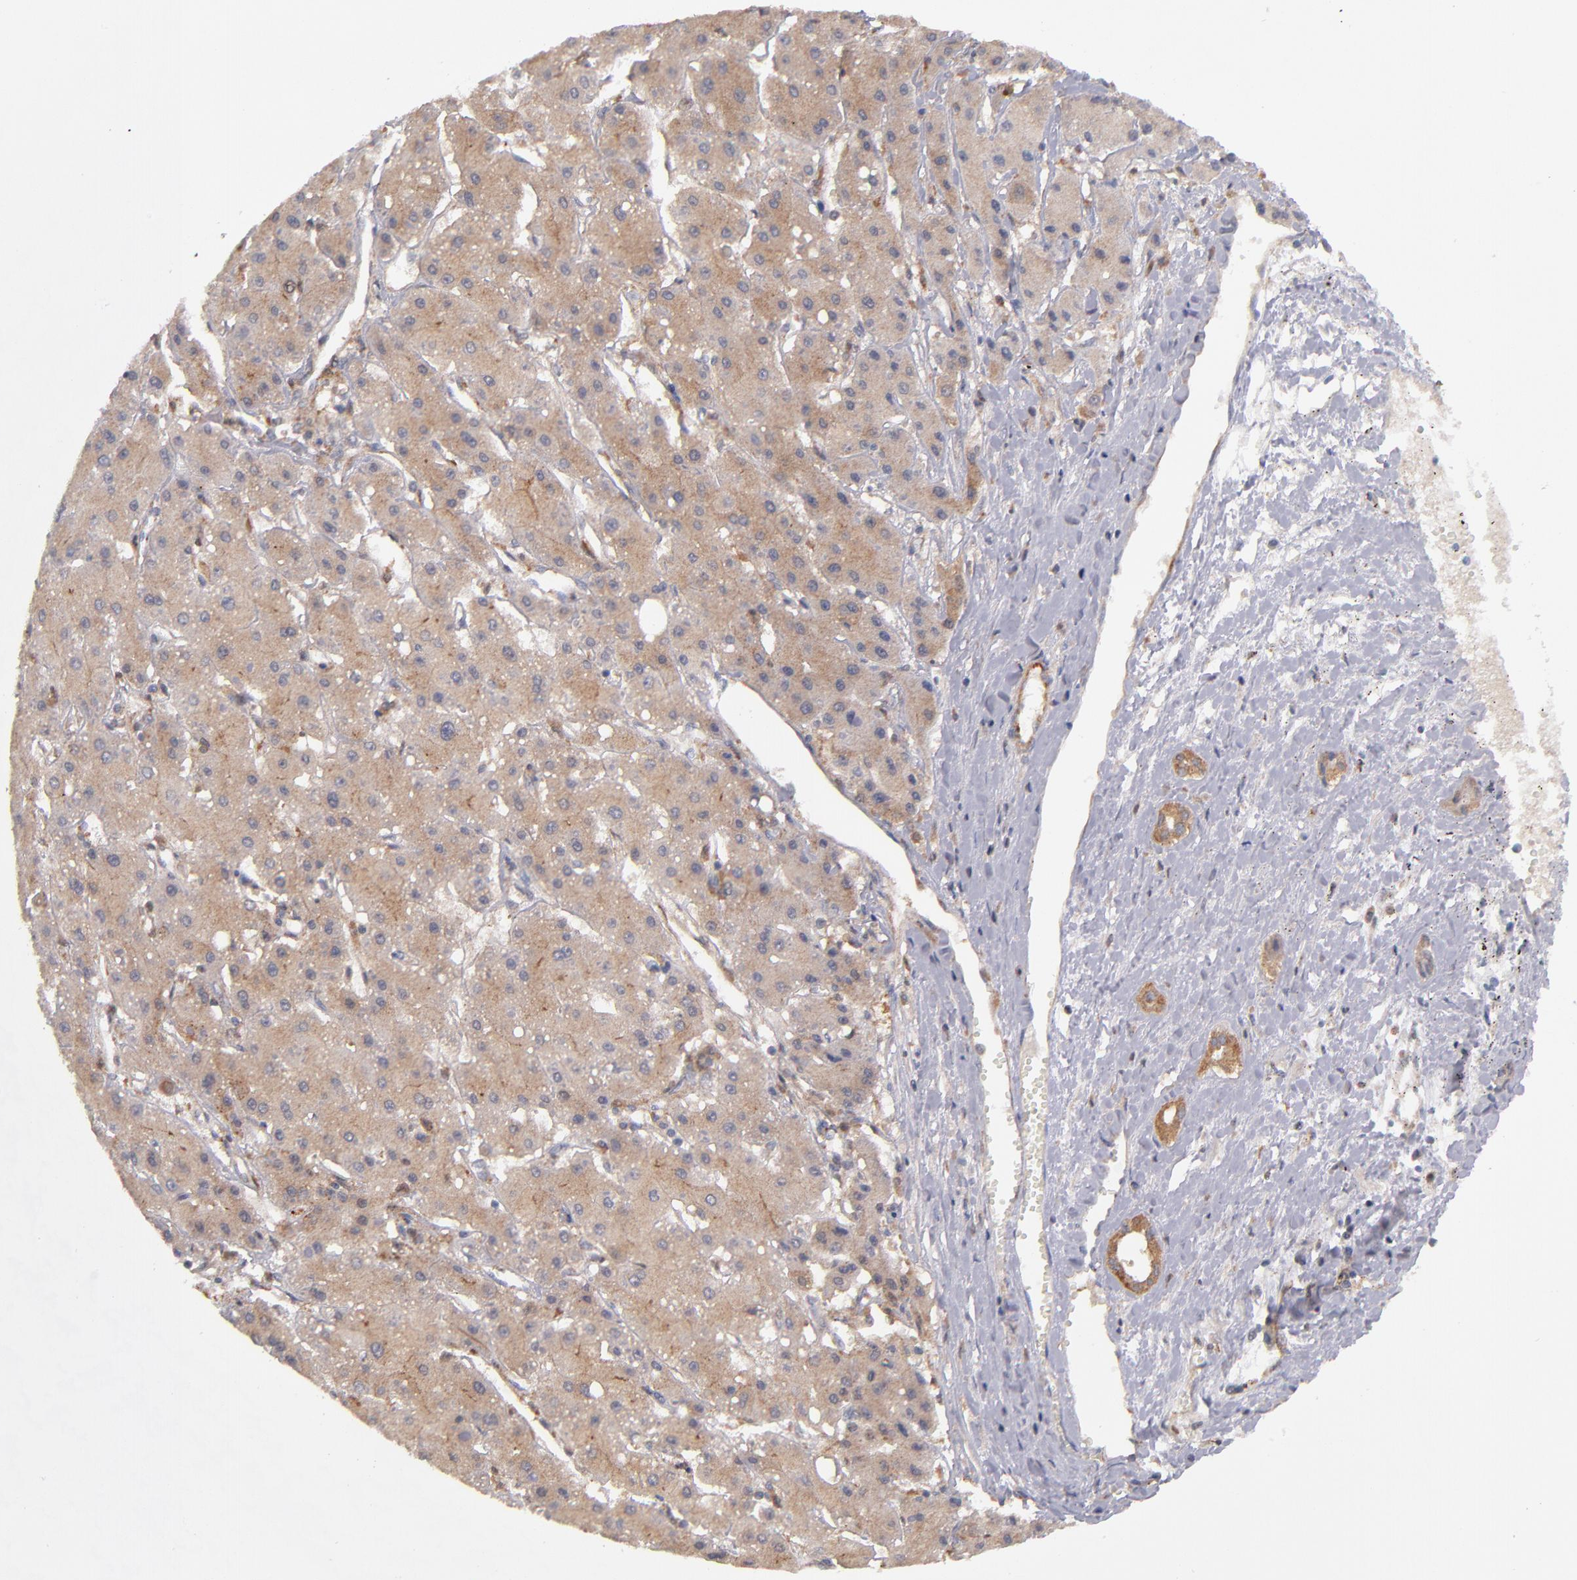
{"staining": {"intensity": "moderate", "quantity": ">75%", "location": "cytoplasmic/membranous"}, "tissue": "liver cancer", "cell_type": "Tumor cells", "image_type": "cancer", "snomed": [{"axis": "morphology", "description": "Carcinoma, Hepatocellular, NOS"}, {"axis": "topography", "description": "Liver"}], "caption": "This photomicrograph demonstrates IHC staining of human liver hepatocellular carcinoma, with medium moderate cytoplasmic/membranous staining in about >75% of tumor cells.", "gene": "GMFG", "patient": {"sex": "female", "age": 52}}